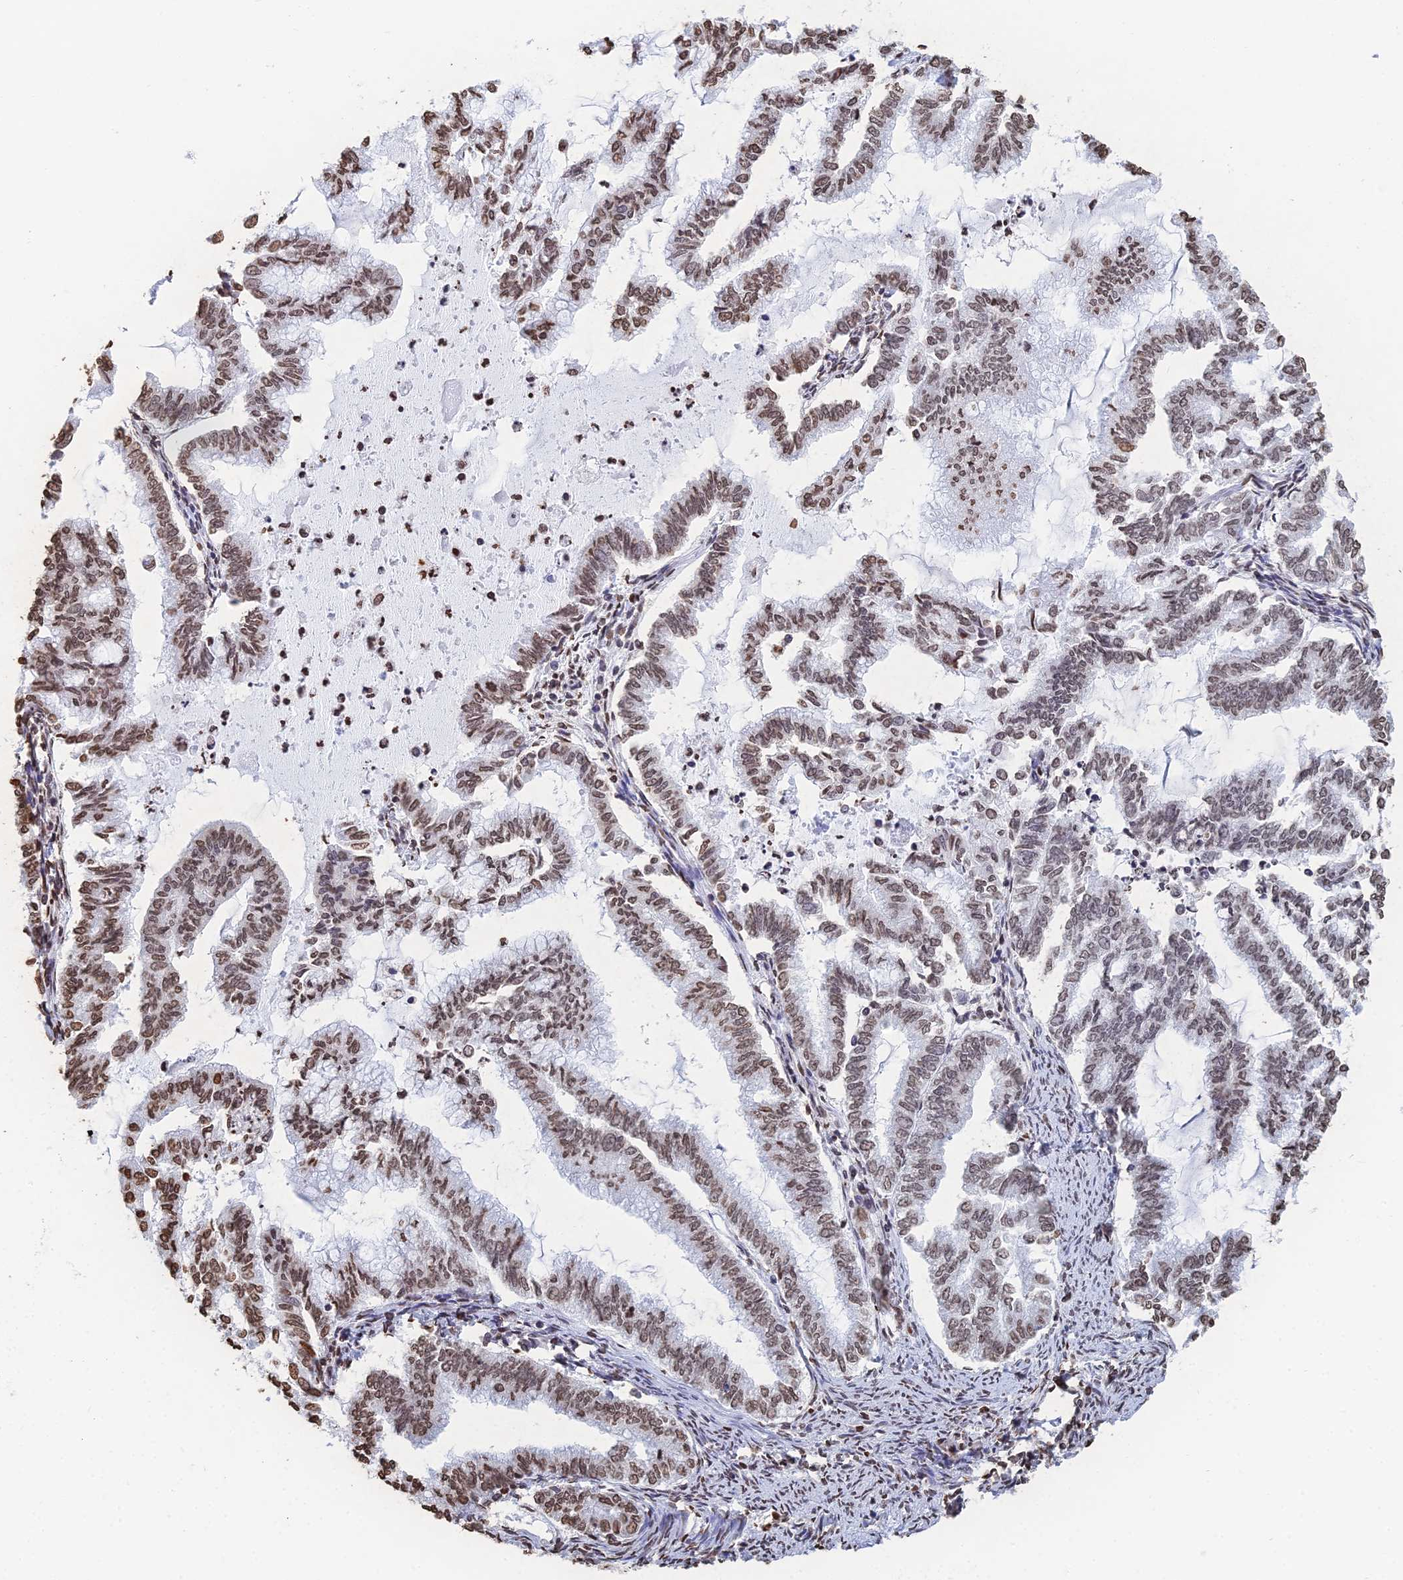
{"staining": {"intensity": "moderate", "quantity": "25%-75%", "location": "nuclear"}, "tissue": "endometrial cancer", "cell_type": "Tumor cells", "image_type": "cancer", "snomed": [{"axis": "morphology", "description": "Adenocarcinoma, NOS"}, {"axis": "topography", "description": "Endometrium"}], "caption": "This image reveals immunohistochemistry staining of human endometrial cancer (adenocarcinoma), with medium moderate nuclear staining in about 25%-75% of tumor cells.", "gene": "GBP3", "patient": {"sex": "female", "age": 79}}